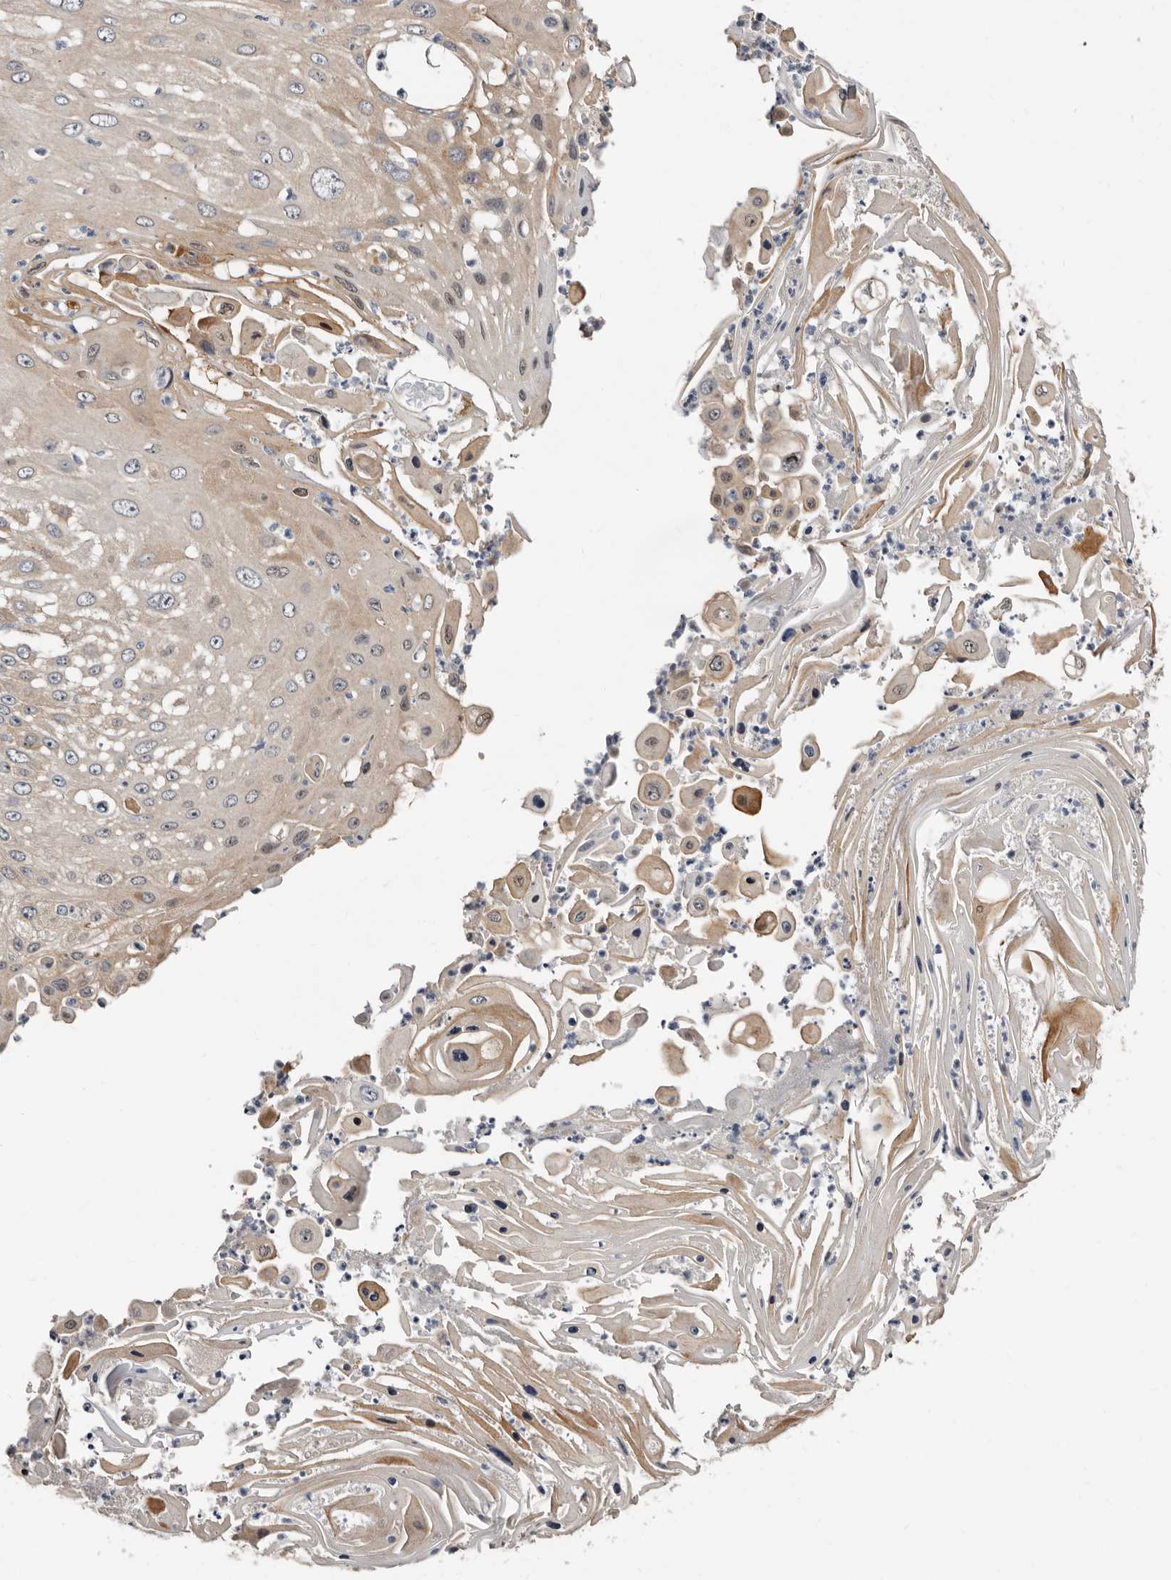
{"staining": {"intensity": "weak", "quantity": ">75%", "location": "cytoplasmic/membranous"}, "tissue": "skin cancer", "cell_type": "Tumor cells", "image_type": "cancer", "snomed": [{"axis": "morphology", "description": "Squamous cell carcinoma, NOS"}, {"axis": "topography", "description": "Skin"}], "caption": "Protein analysis of skin cancer tissue shows weak cytoplasmic/membranous staining in approximately >75% of tumor cells.", "gene": "SBDS", "patient": {"sex": "female", "age": 44}}